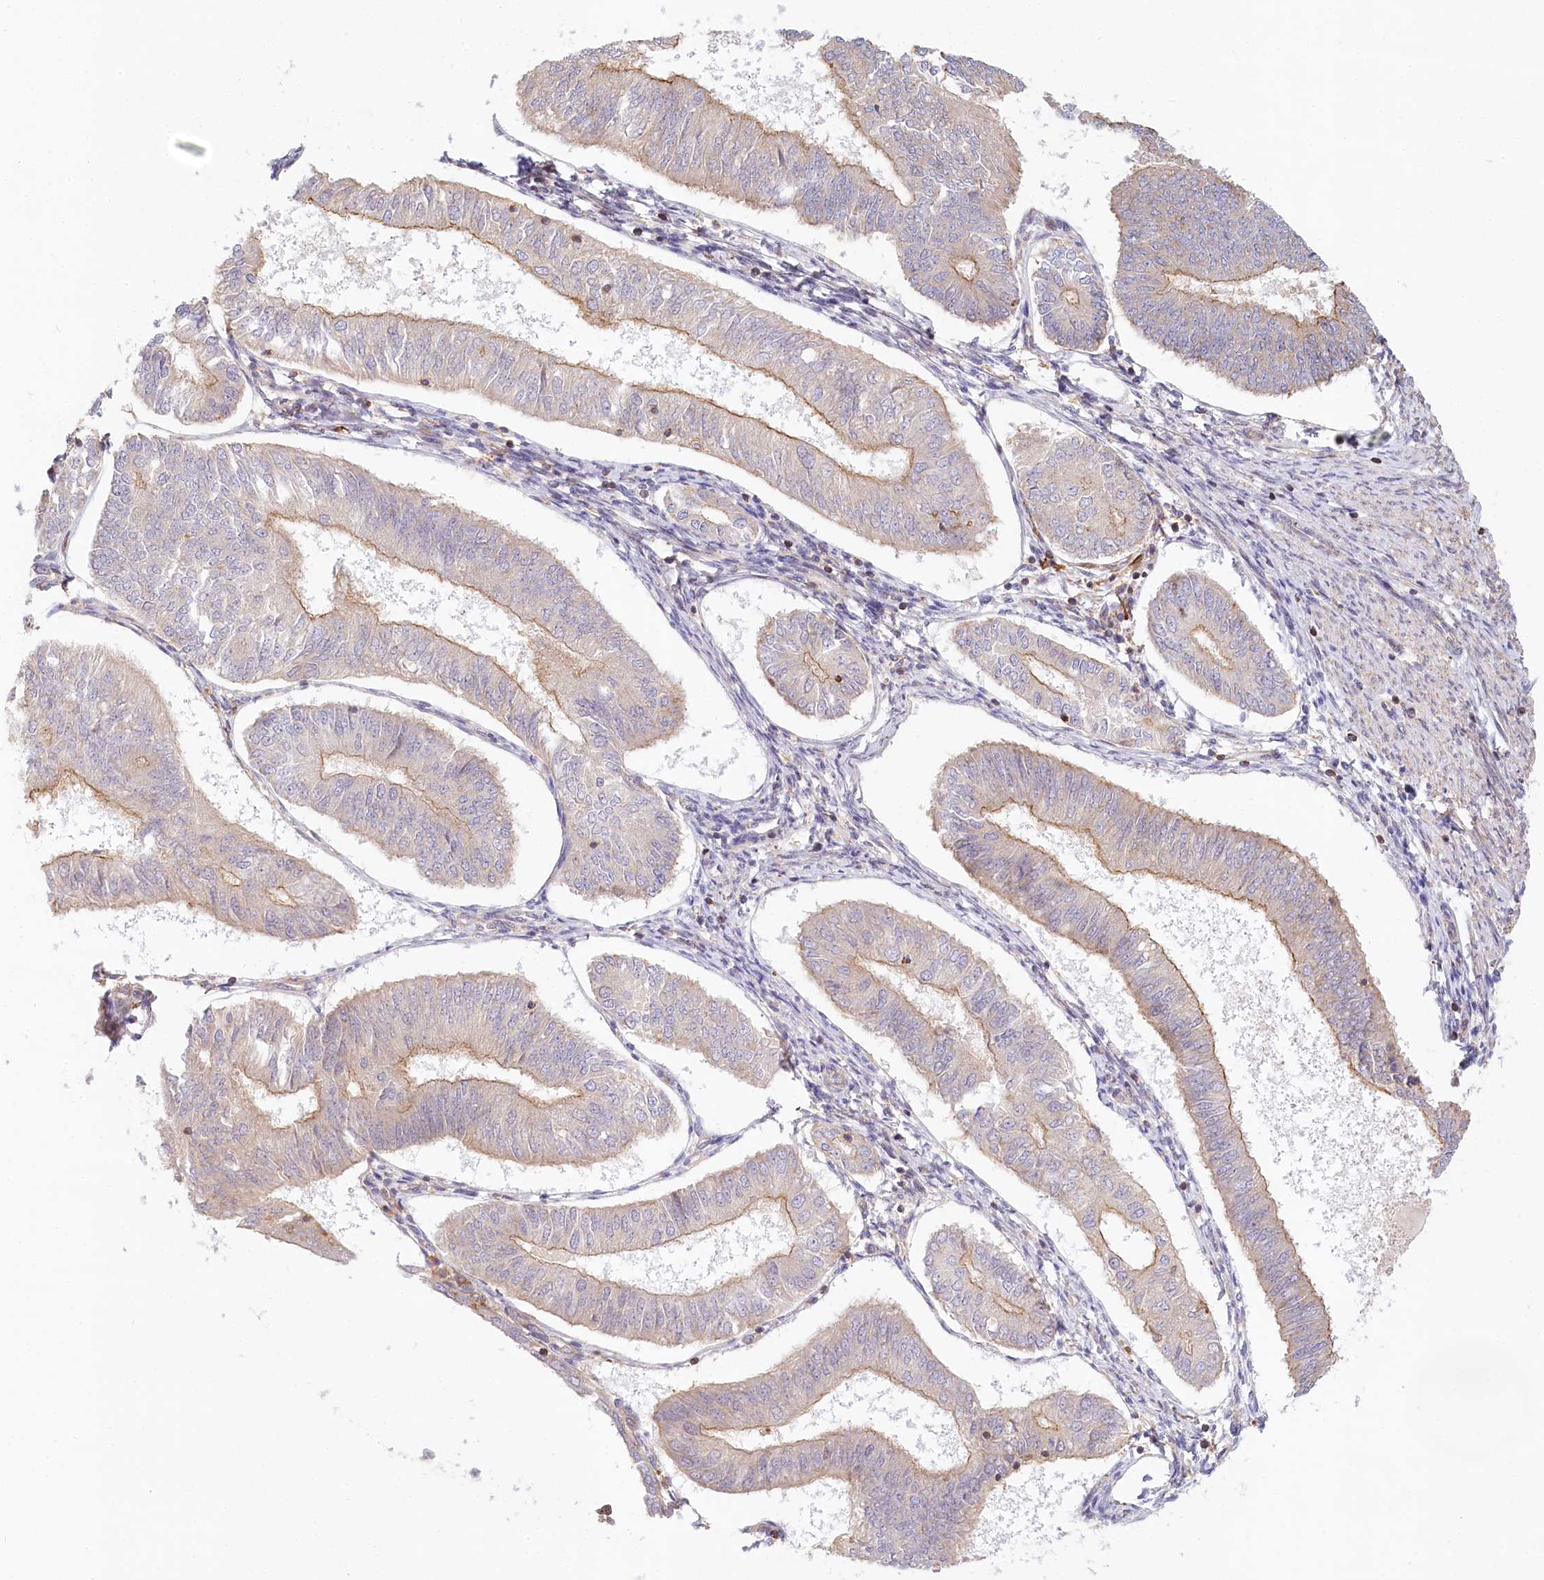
{"staining": {"intensity": "moderate", "quantity": "25%-75%", "location": "cytoplasmic/membranous"}, "tissue": "endometrial cancer", "cell_type": "Tumor cells", "image_type": "cancer", "snomed": [{"axis": "morphology", "description": "Adenocarcinoma, NOS"}, {"axis": "topography", "description": "Endometrium"}], "caption": "A high-resolution photomicrograph shows immunohistochemistry staining of adenocarcinoma (endometrial), which displays moderate cytoplasmic/membranous staining in approximately 25%-75% of tumor cells.", "gene": "UMPS", "patient": {"sex": "female", "age": 58}}